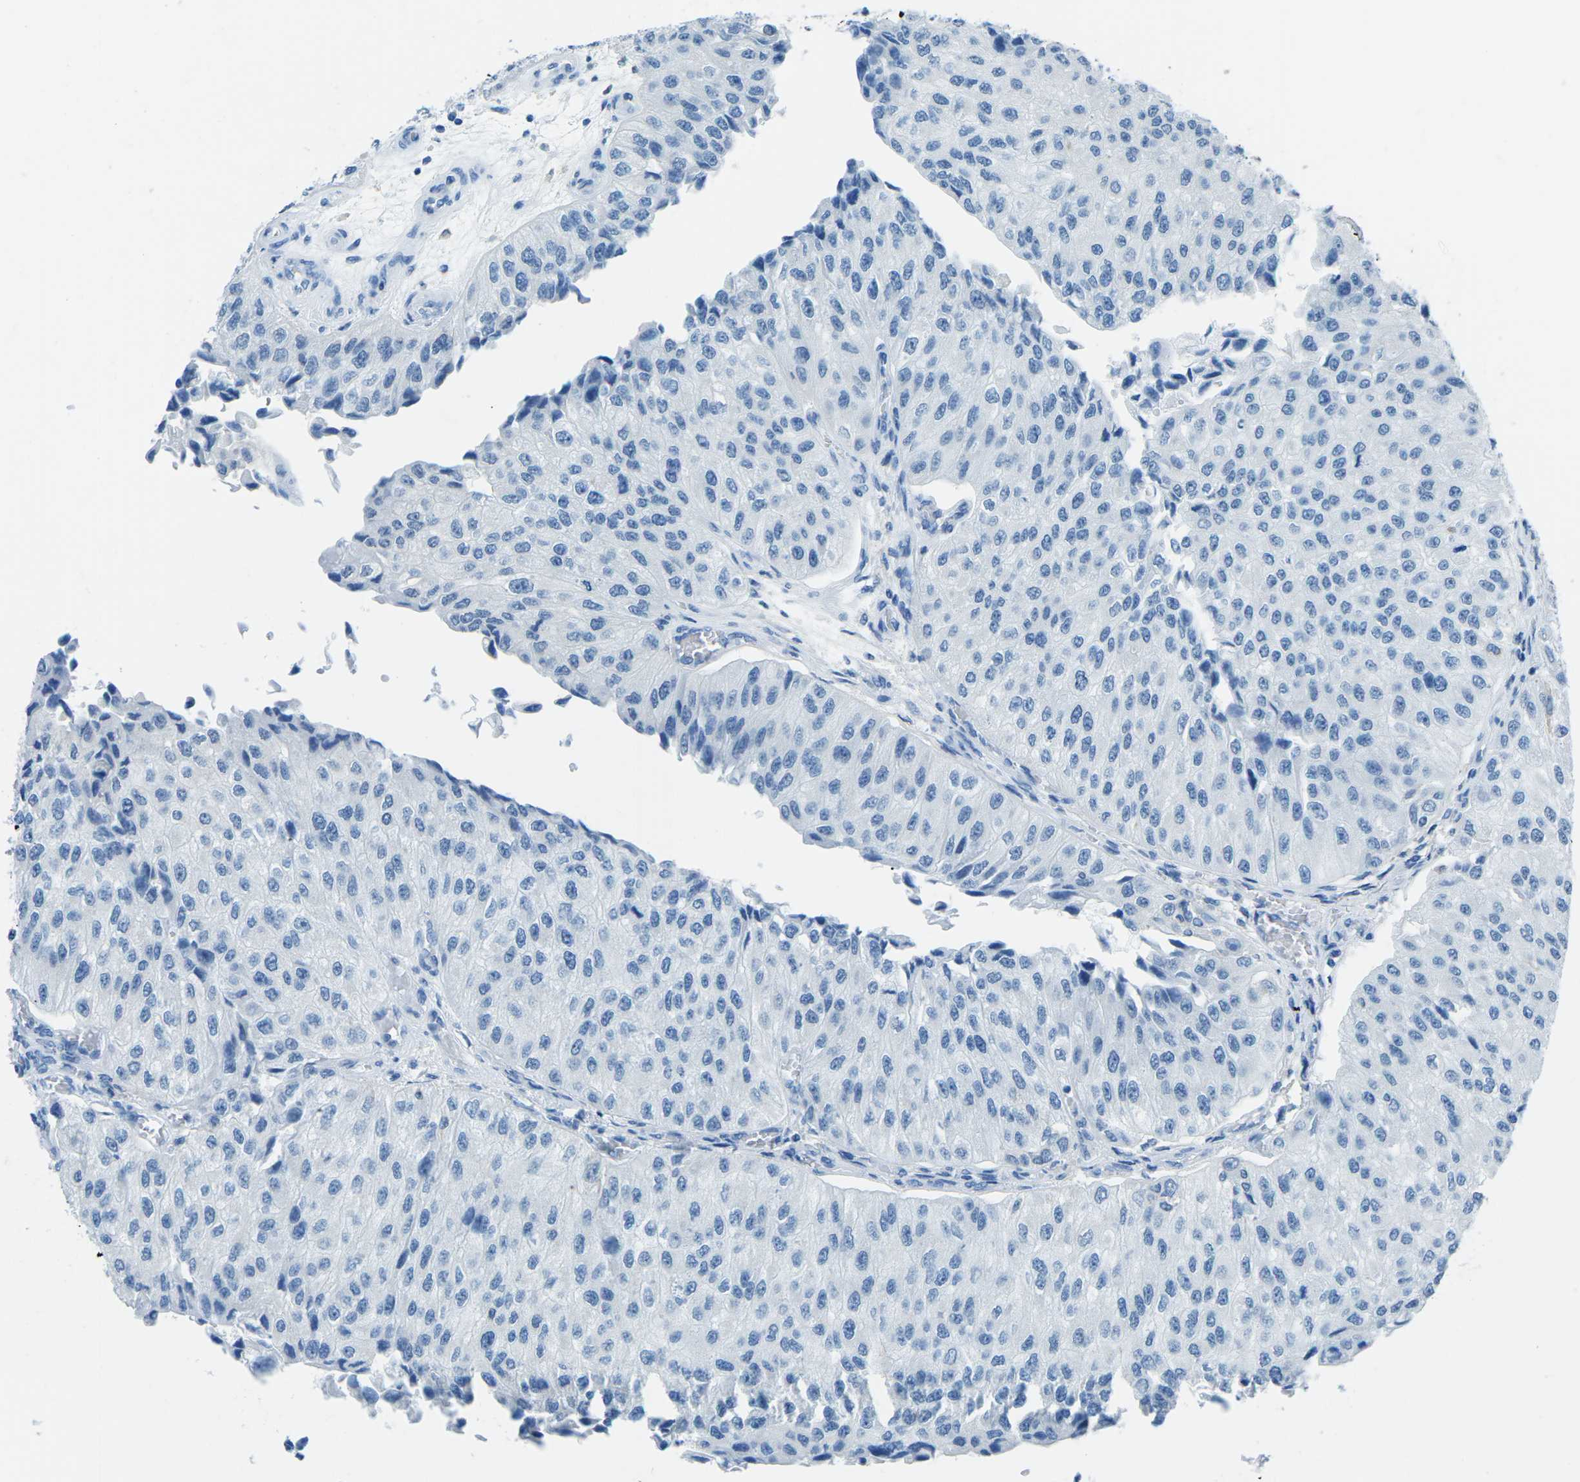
{"staining": {"intensity": "negative", "quantity": "none", "location": "none"}, "tissue": "urothelial cancer", "cell_type": "Tumor cells", "image_type": "cancer", "snomed": [{"axis": "morphology", "description": "Urothelial carcinoma, High grade"}, {"axis": "topography", "description": "Kidney"}, {"axis": "topography", "description": "Urinary bladder"}], "caption": "DAB immunohistochemical staining of human high-grade urothelial carcinoma displays no significant positivity in tumor cells.", "gene": "MYH8", "patient": {"sex": "male", "age": 77}}